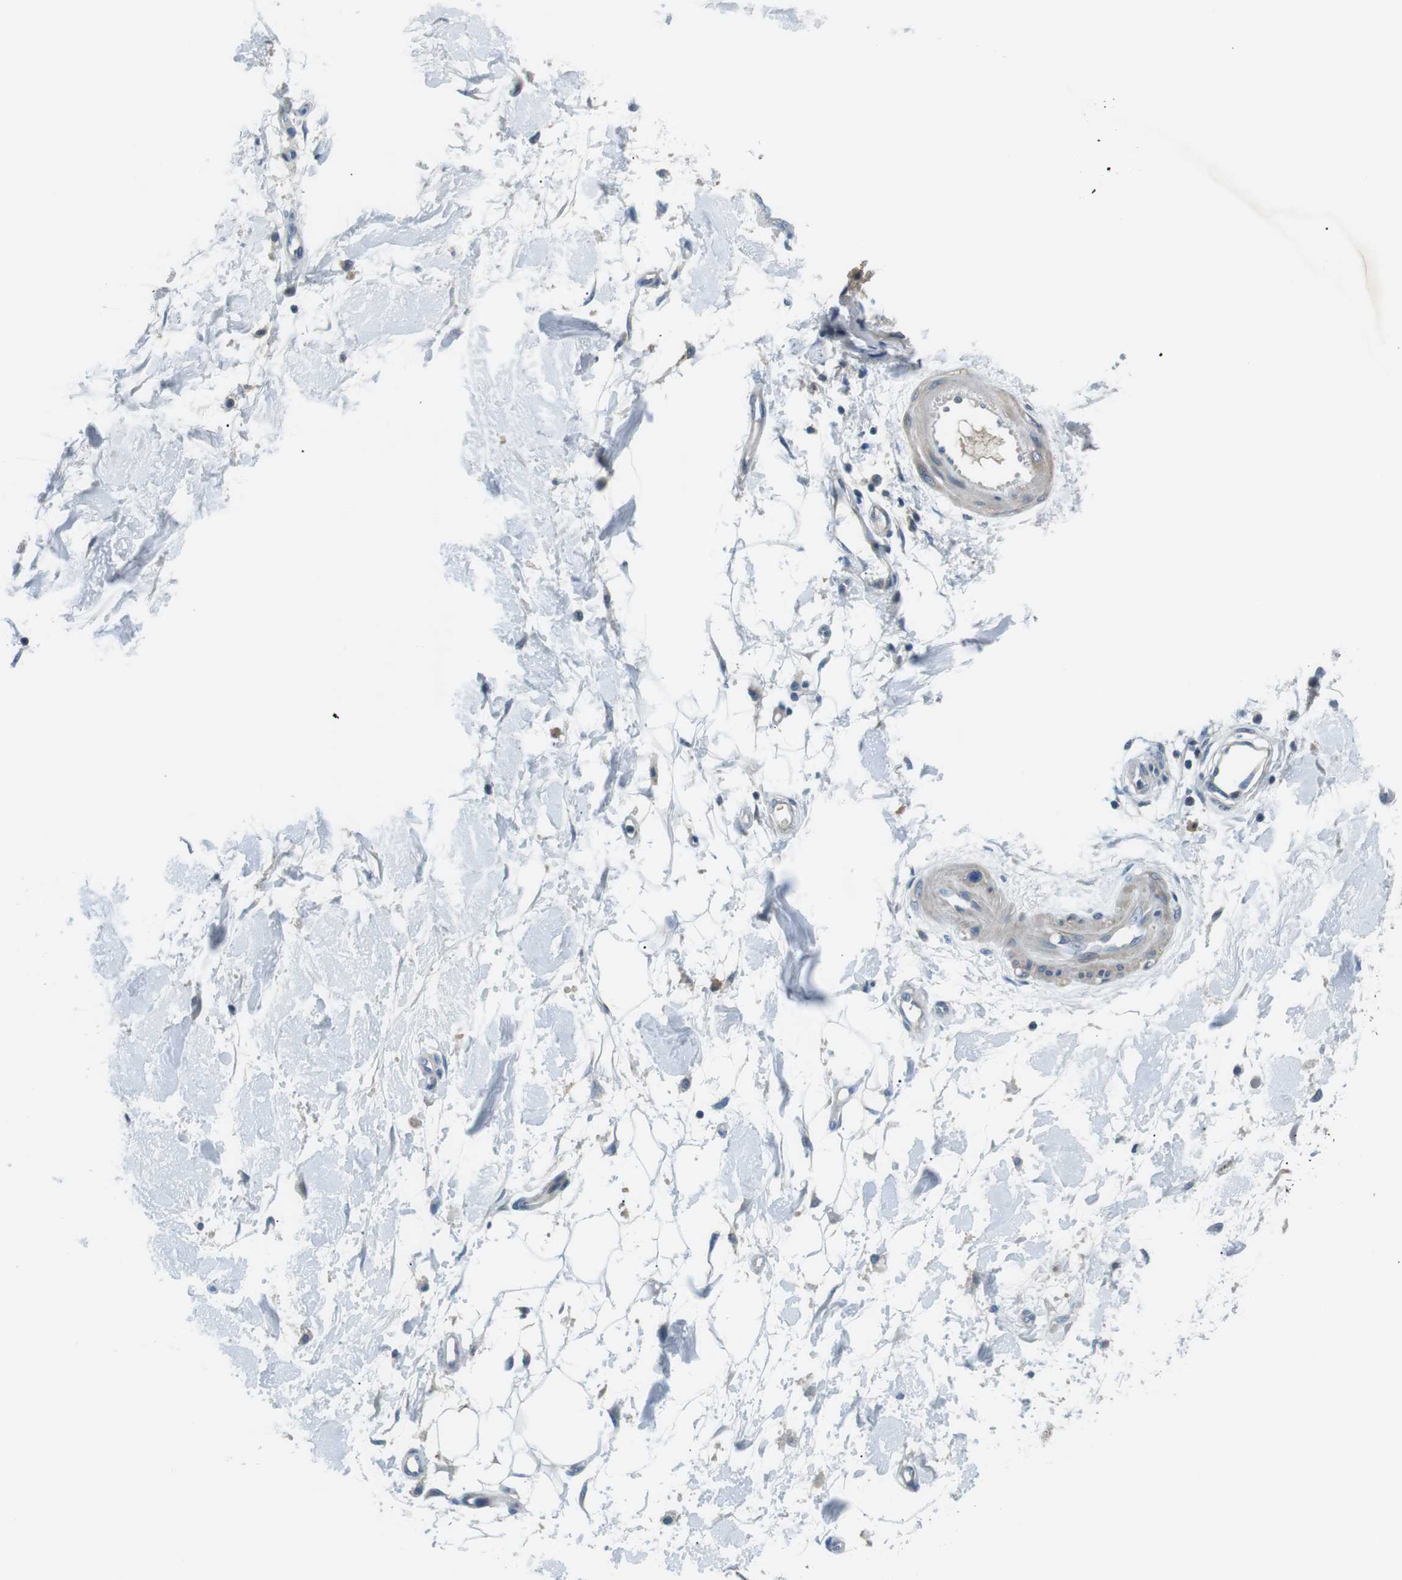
{"staining": {"intensity": "negative", "quantity": "none", "location": "none"}, "tissue": "adipose tissue", "cell_type": "Adipocytes", "image_type": "normal", "snomed": [{"axis": "morphology", "description": "Normal tissue, NOS"}, {"axis": "morphology", "description": "Squamous cell carcinoma, NOS"}, {"axis": "topography", "description": "Skin"}, {"axis": "topography", "description": "Peripheral nerve tissue"}], "caption": "Adipose tissue stained for a protein using immunohistochemistry displays no expression adipocytes.", "gene": "WSCD1", "patient": {"sex": "male", "age": 83}}